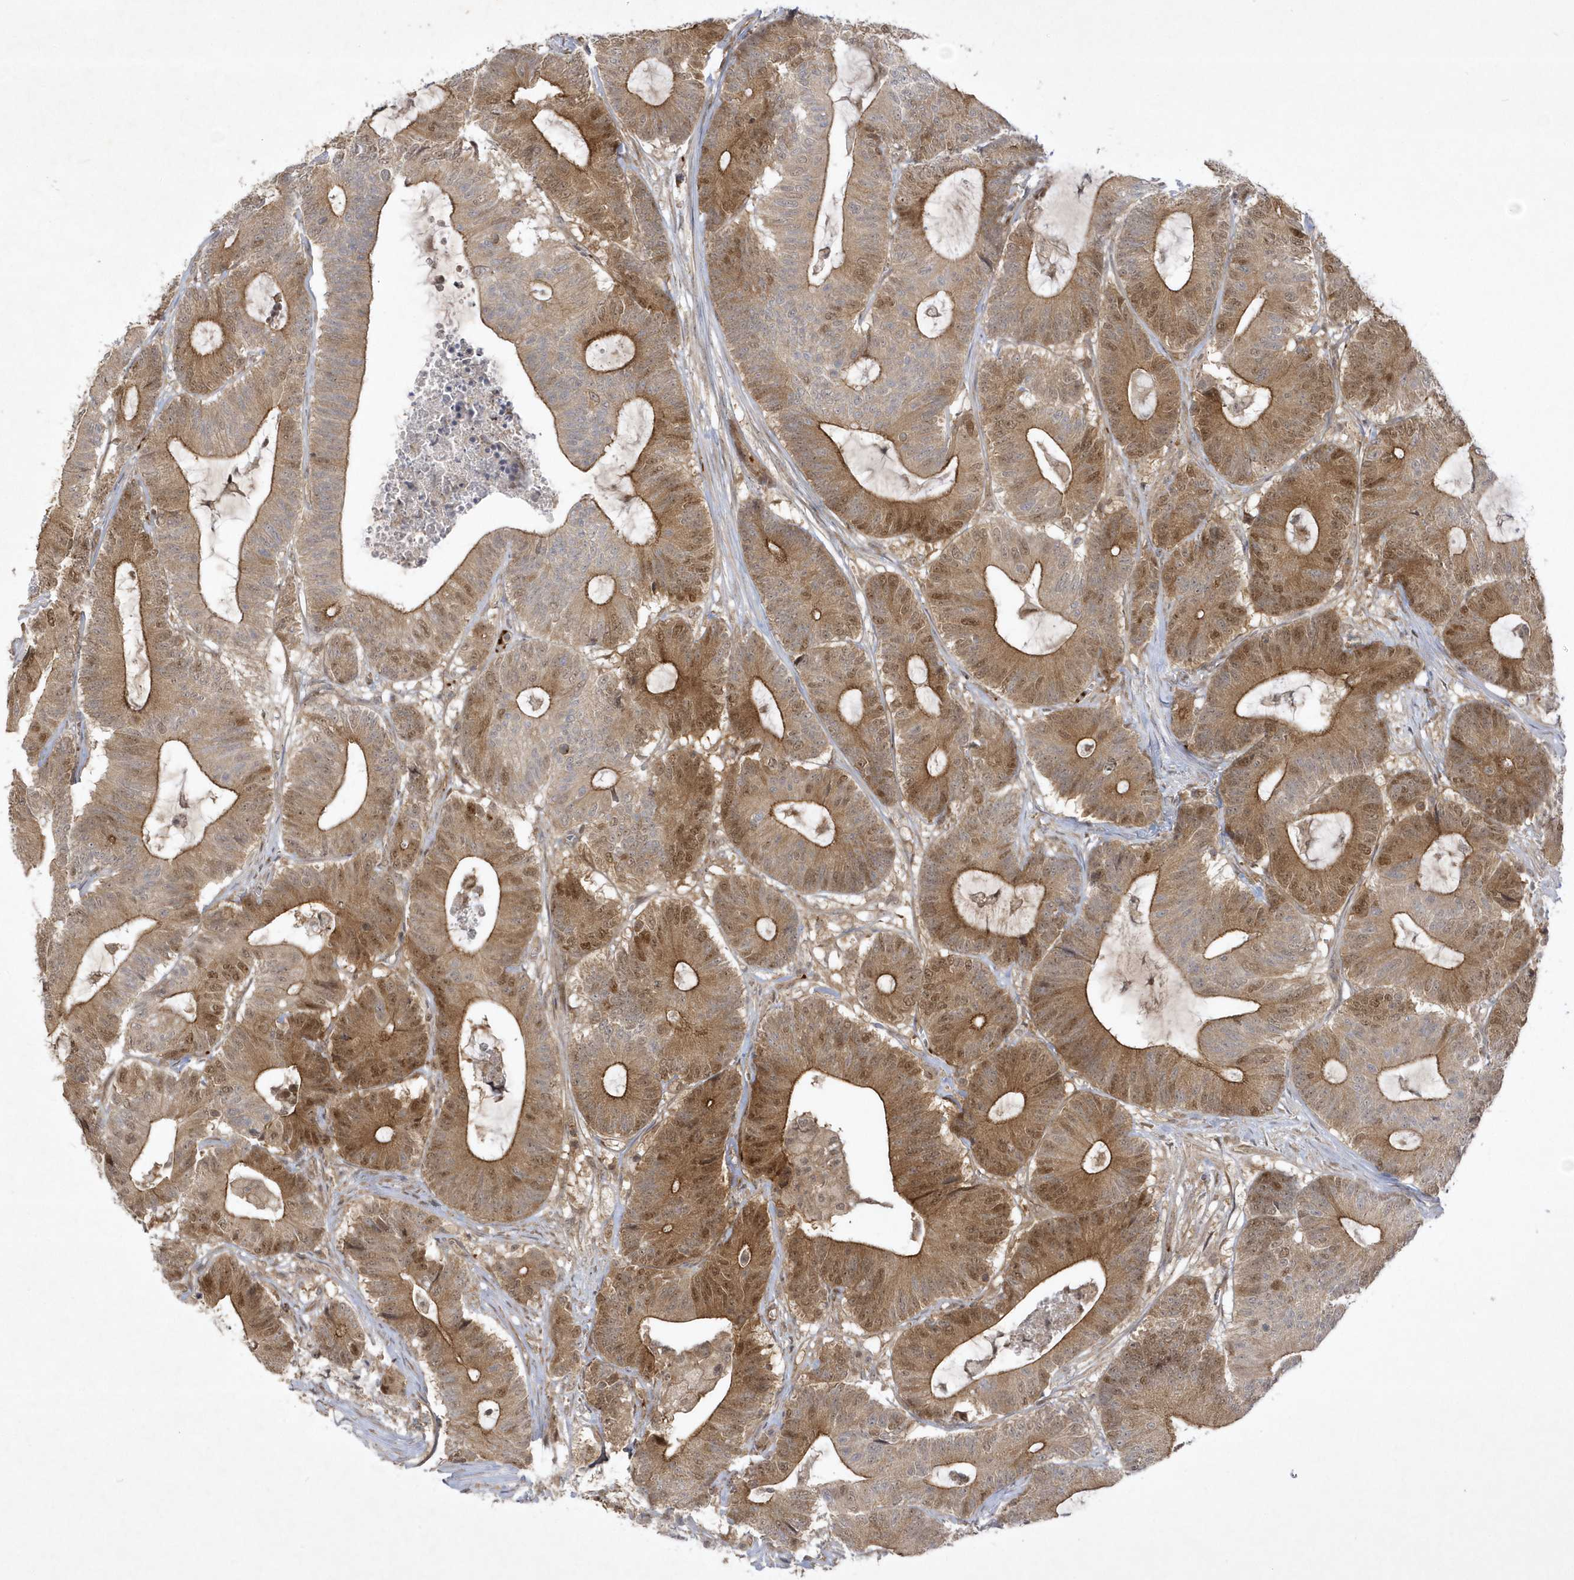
{"staining": {"intensity": "moderate", "quantity": ">75%", "location": "cytoplasmic/membranous,nuclear"}, "tissue": "colorectal cancer", "cell_type": "Tumor cells", "image_type": "cancer", "snomed": [{"axis": "morphology", "description": "Adenocarcinoma, NOS"}, {"axis": "topography", "description": "Colon"}], "caption": "Tumor cells exhibit moderate cytoplasmic/membranous and nuclear expression in about >75% of cells in colorectal cancer (adenocarcinoma).", "gene": "NAF1", "patient": {"sex": "female", "age": 84}}